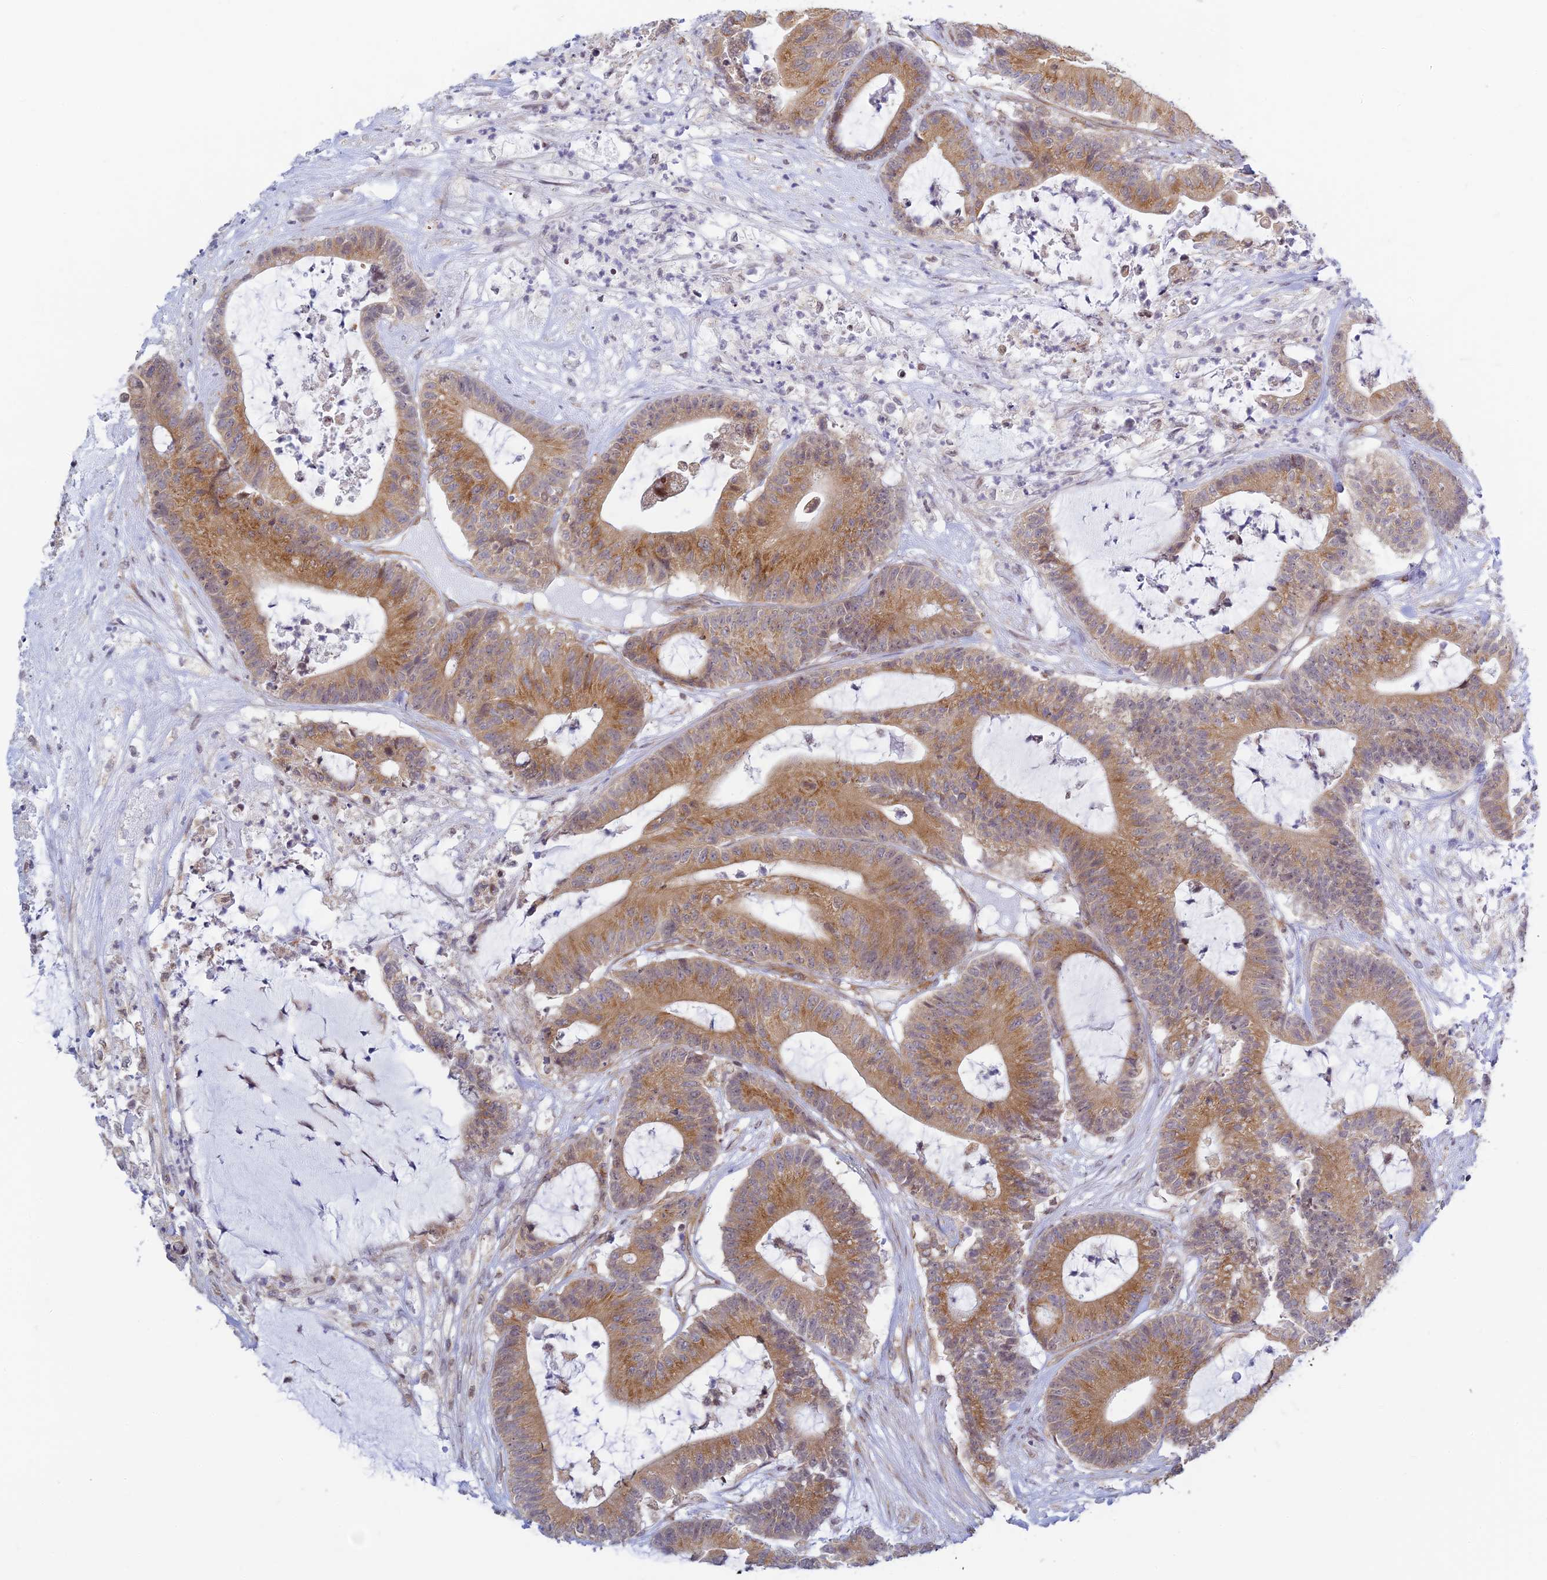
{"staining": {"intensity": "moderate", "quantity": ">75%", "location": "cytoplasmic/membranous"}, "tissue": "colorectal cancer", "cell_type": "Tumor cells", "image_type": "cancer", "snomed": [{"axis": "morphology", "description": "Adenocarcinoma, NOS"}, {"axis": "topography", "description": "Colon"}], "caption": "Immunohistochemical staining of adenocarcinoma (colorectal) displays moderate cytoplasmic/membranous protein expression in approximately >75% of tumor cells. (DAB (3,3'-diaminobenzidine) = brown stain, brightfield microscopy at high magnification).", "gene": "HOOK2", "patient": {"sex": "female", "age": 84}}